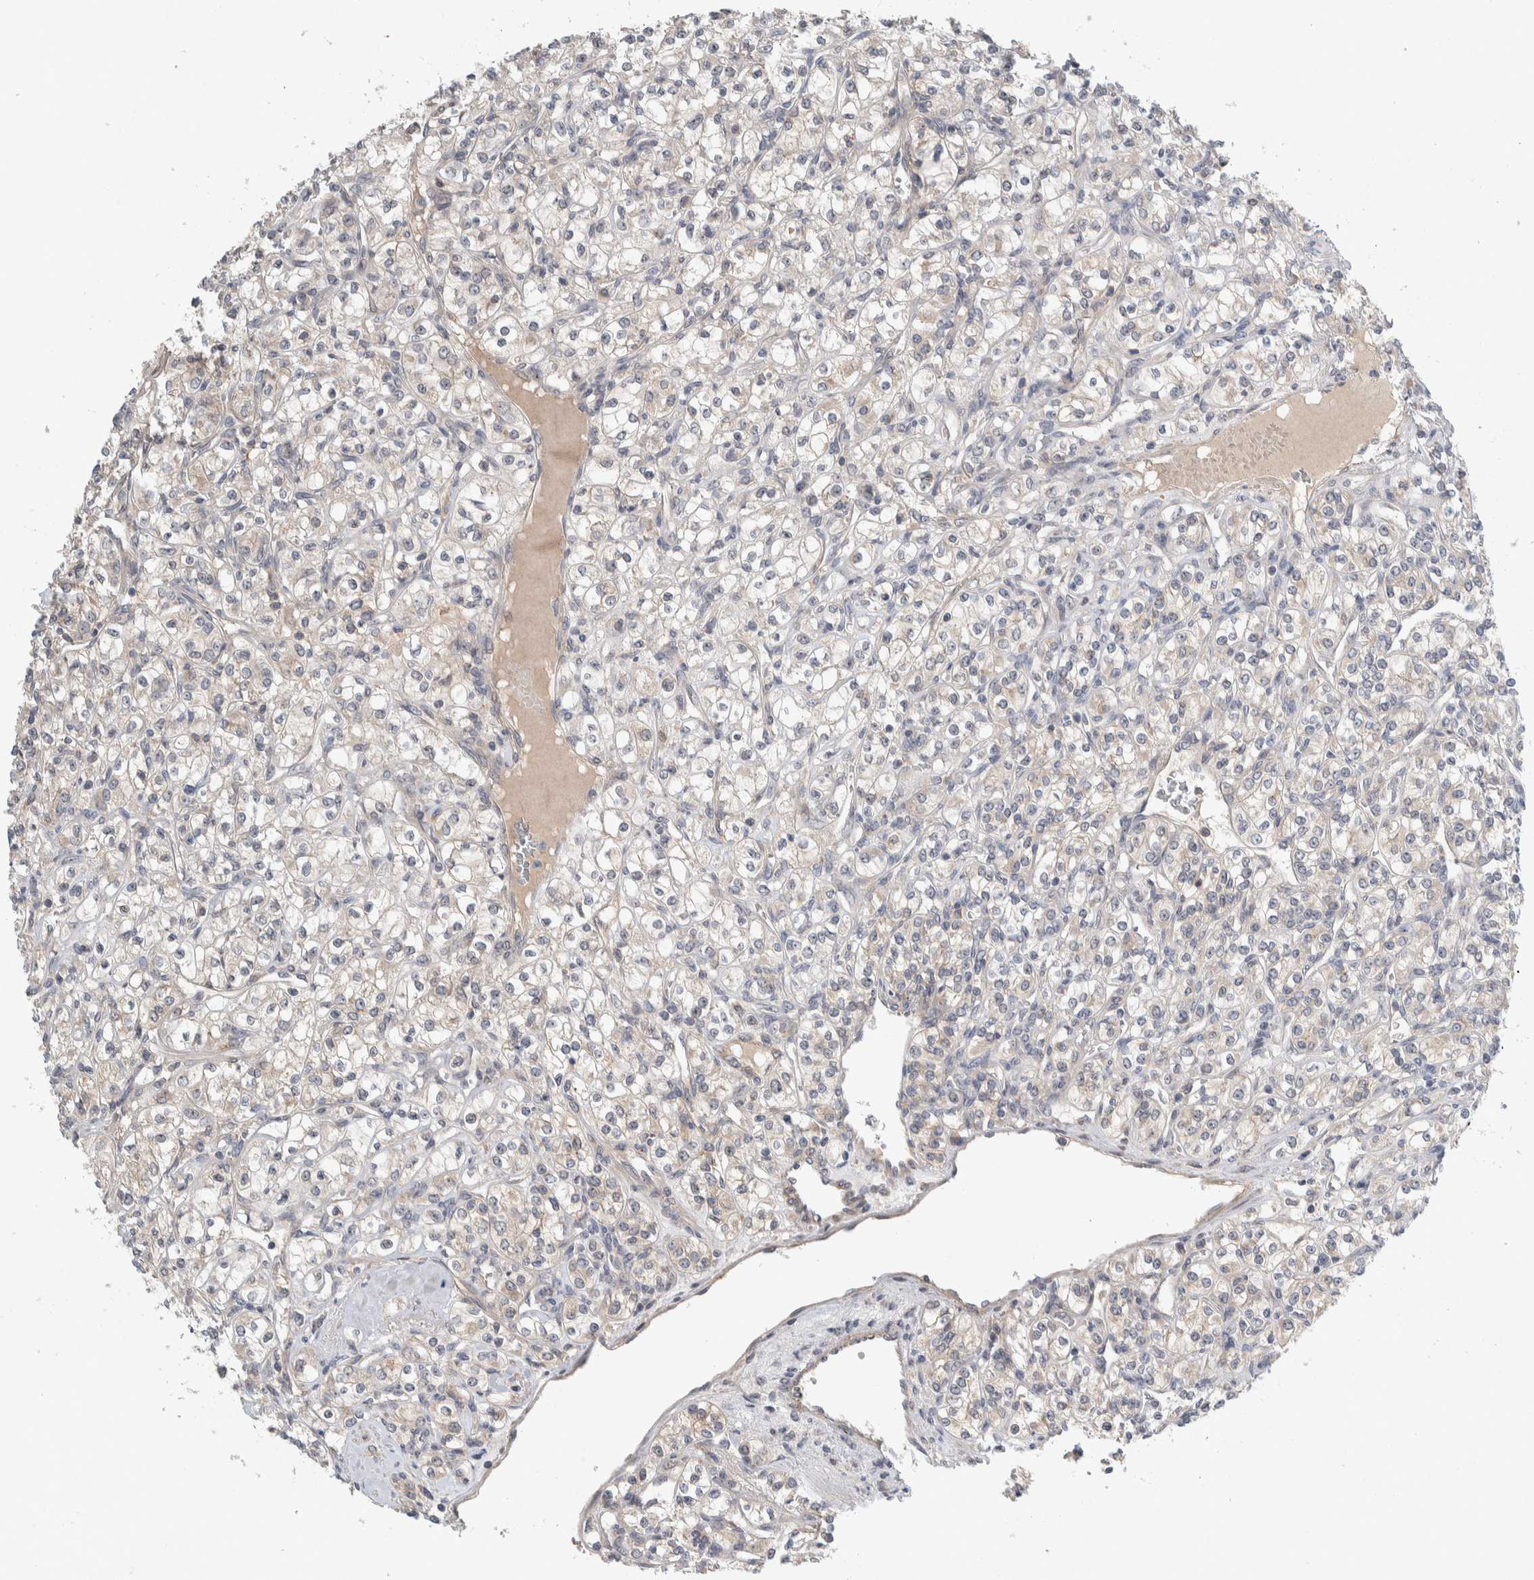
{"staining": {"intensity": "negative", "quantity": "none", "location": "none"}, "tissue": "renal cancer", "cell_type": "Tumor cells", "image_type": "cancer", "snomed": [{"axis": "morphology", "description": "Adenocarcinoma, NOS"}, {"axis": "topography", "description": "Kidney"}], "caption": "Histopathology image shows no significant protein positivity in tumor cells of adenocarcinoma (renal). Brightfield microscopy of IHC stained with DAB (brown) and hematoxylin (blue), captured at high magnification.", "gene": "MPRIP", "patient": {"sex": "male", "age": 77}}